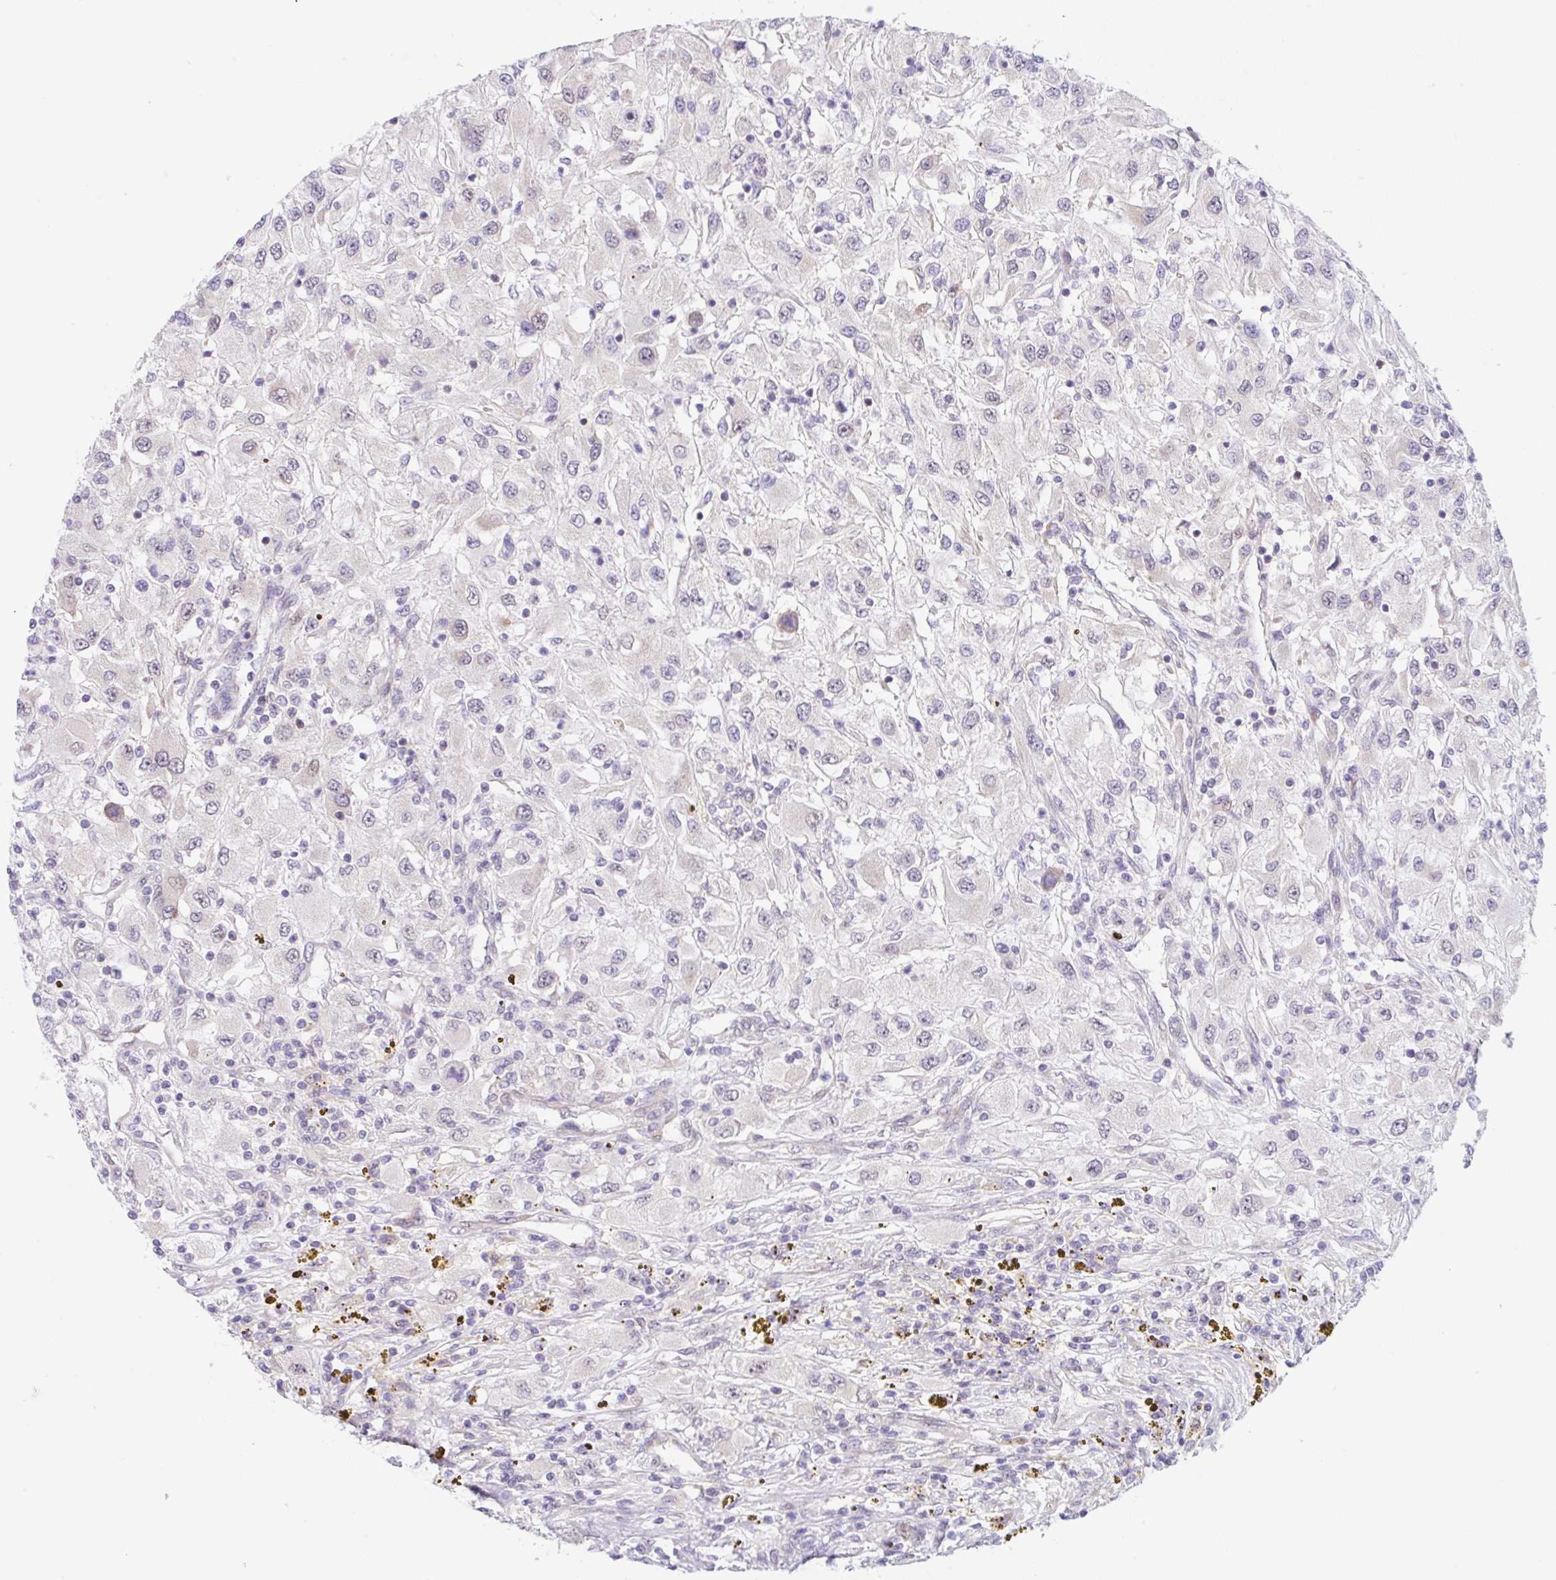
{"staining": {"intensity": "negative", "quantity": "none", "location": "none"}, "tissue": "renal cancer", "cell_type": "Tumor cells", "image_type": "cancer", "snomed": [{"axis": "morphology", "description": "Adenocarcinoma, NOS"}, {"axis": "topography", "description": "Kidney"}], "caption": "The photomicrograph shows no staining of tumor cells in adenocarcinoma (renal).", "gene": "TBPL2", "patient": {"sex": "female", "age": 67}}